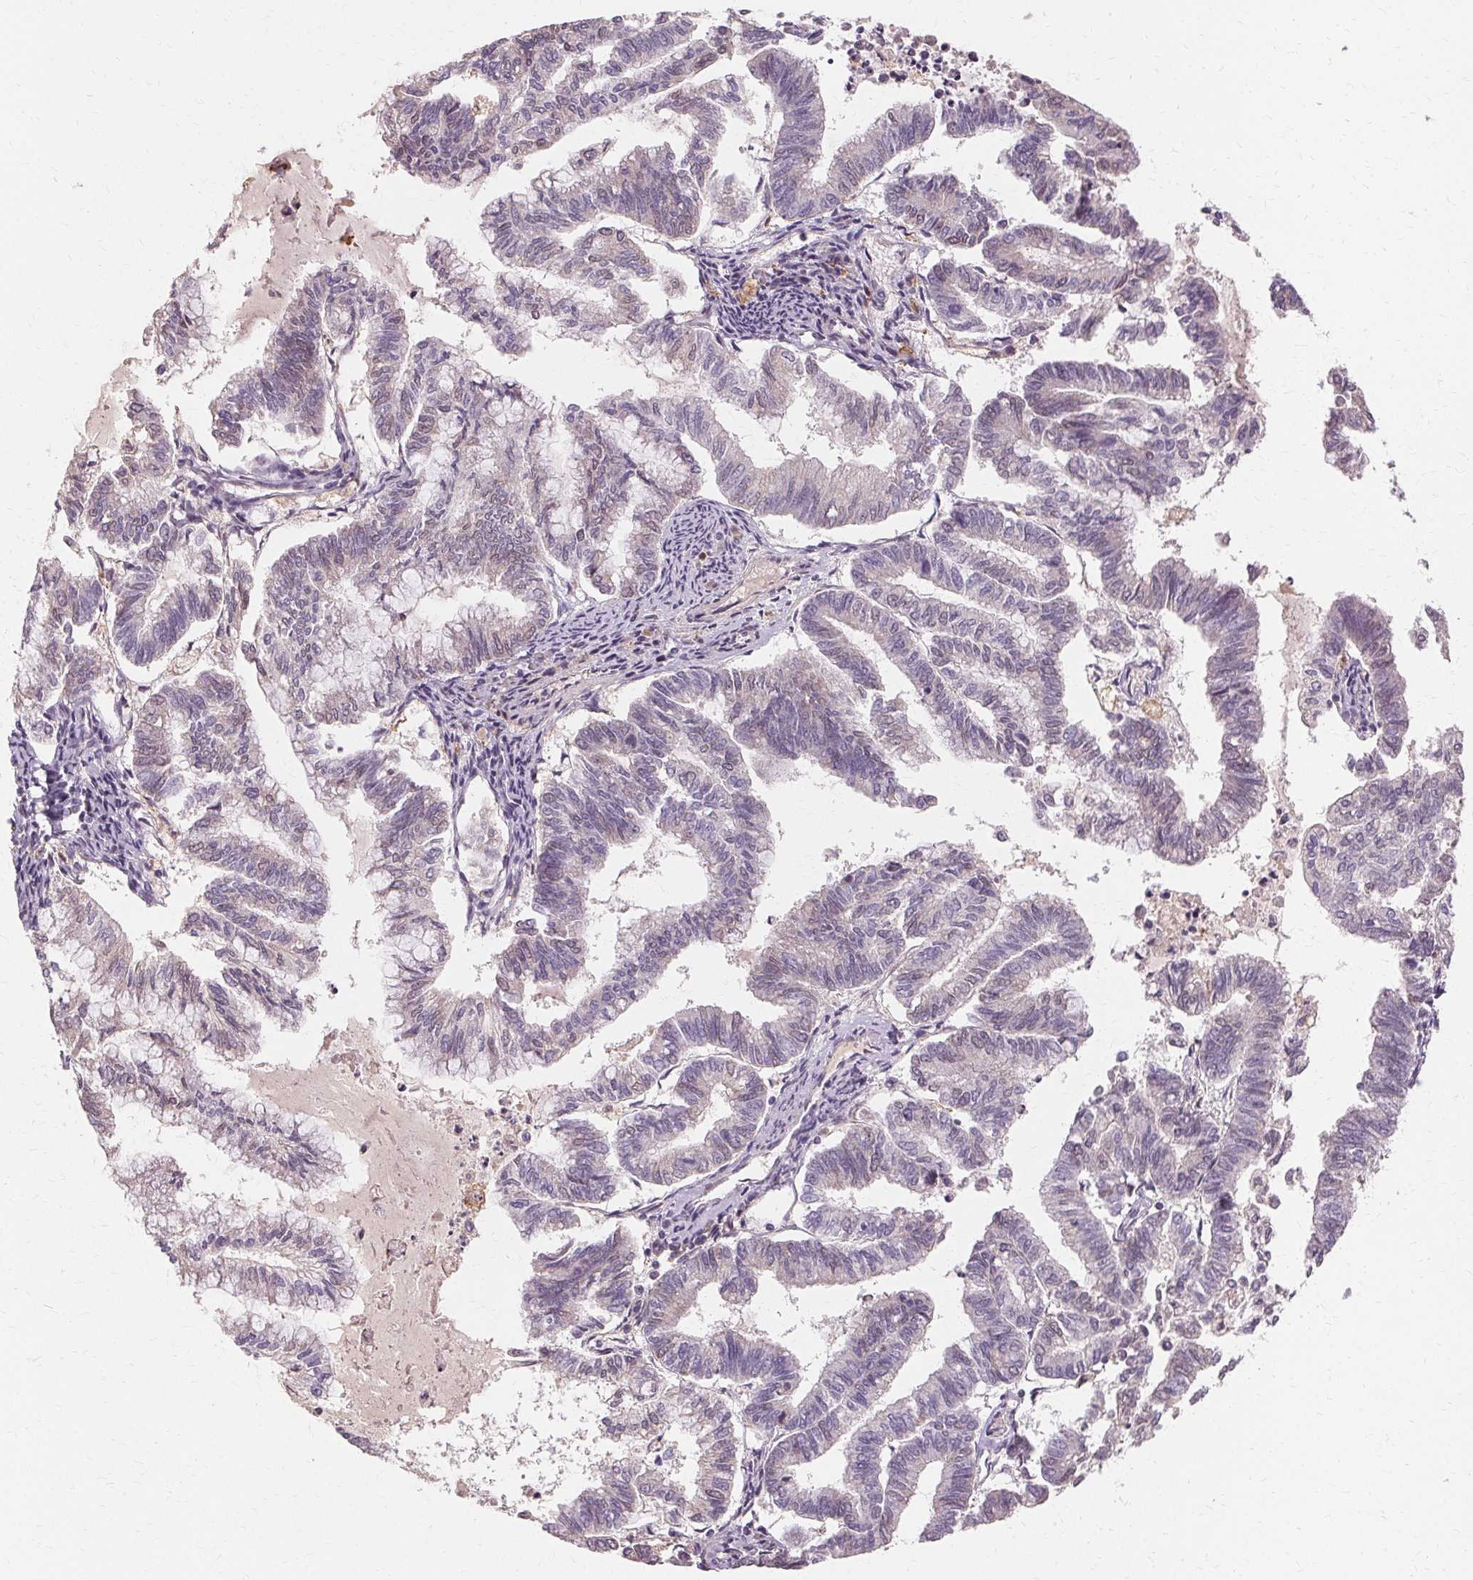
{"staining": {"intensity": "negative", "quantity": "none", "location": "none"}, "tissue": "endometrial cancer", "cell_type": "Tumor cells", "image_type": "cancer", "snomed": [{"axis": "morphology", "description": "Adenocarcinoma, NOS"}, {"axis": "topography", "description": "Endometrium"}], "caption": "Adenocarcinoma (endometrial) was stained to show a protein in brown. There is no significant expression in tumor cells.", "gene": "IFNGR1", "patient": {"sex": "female", "age": 79}}